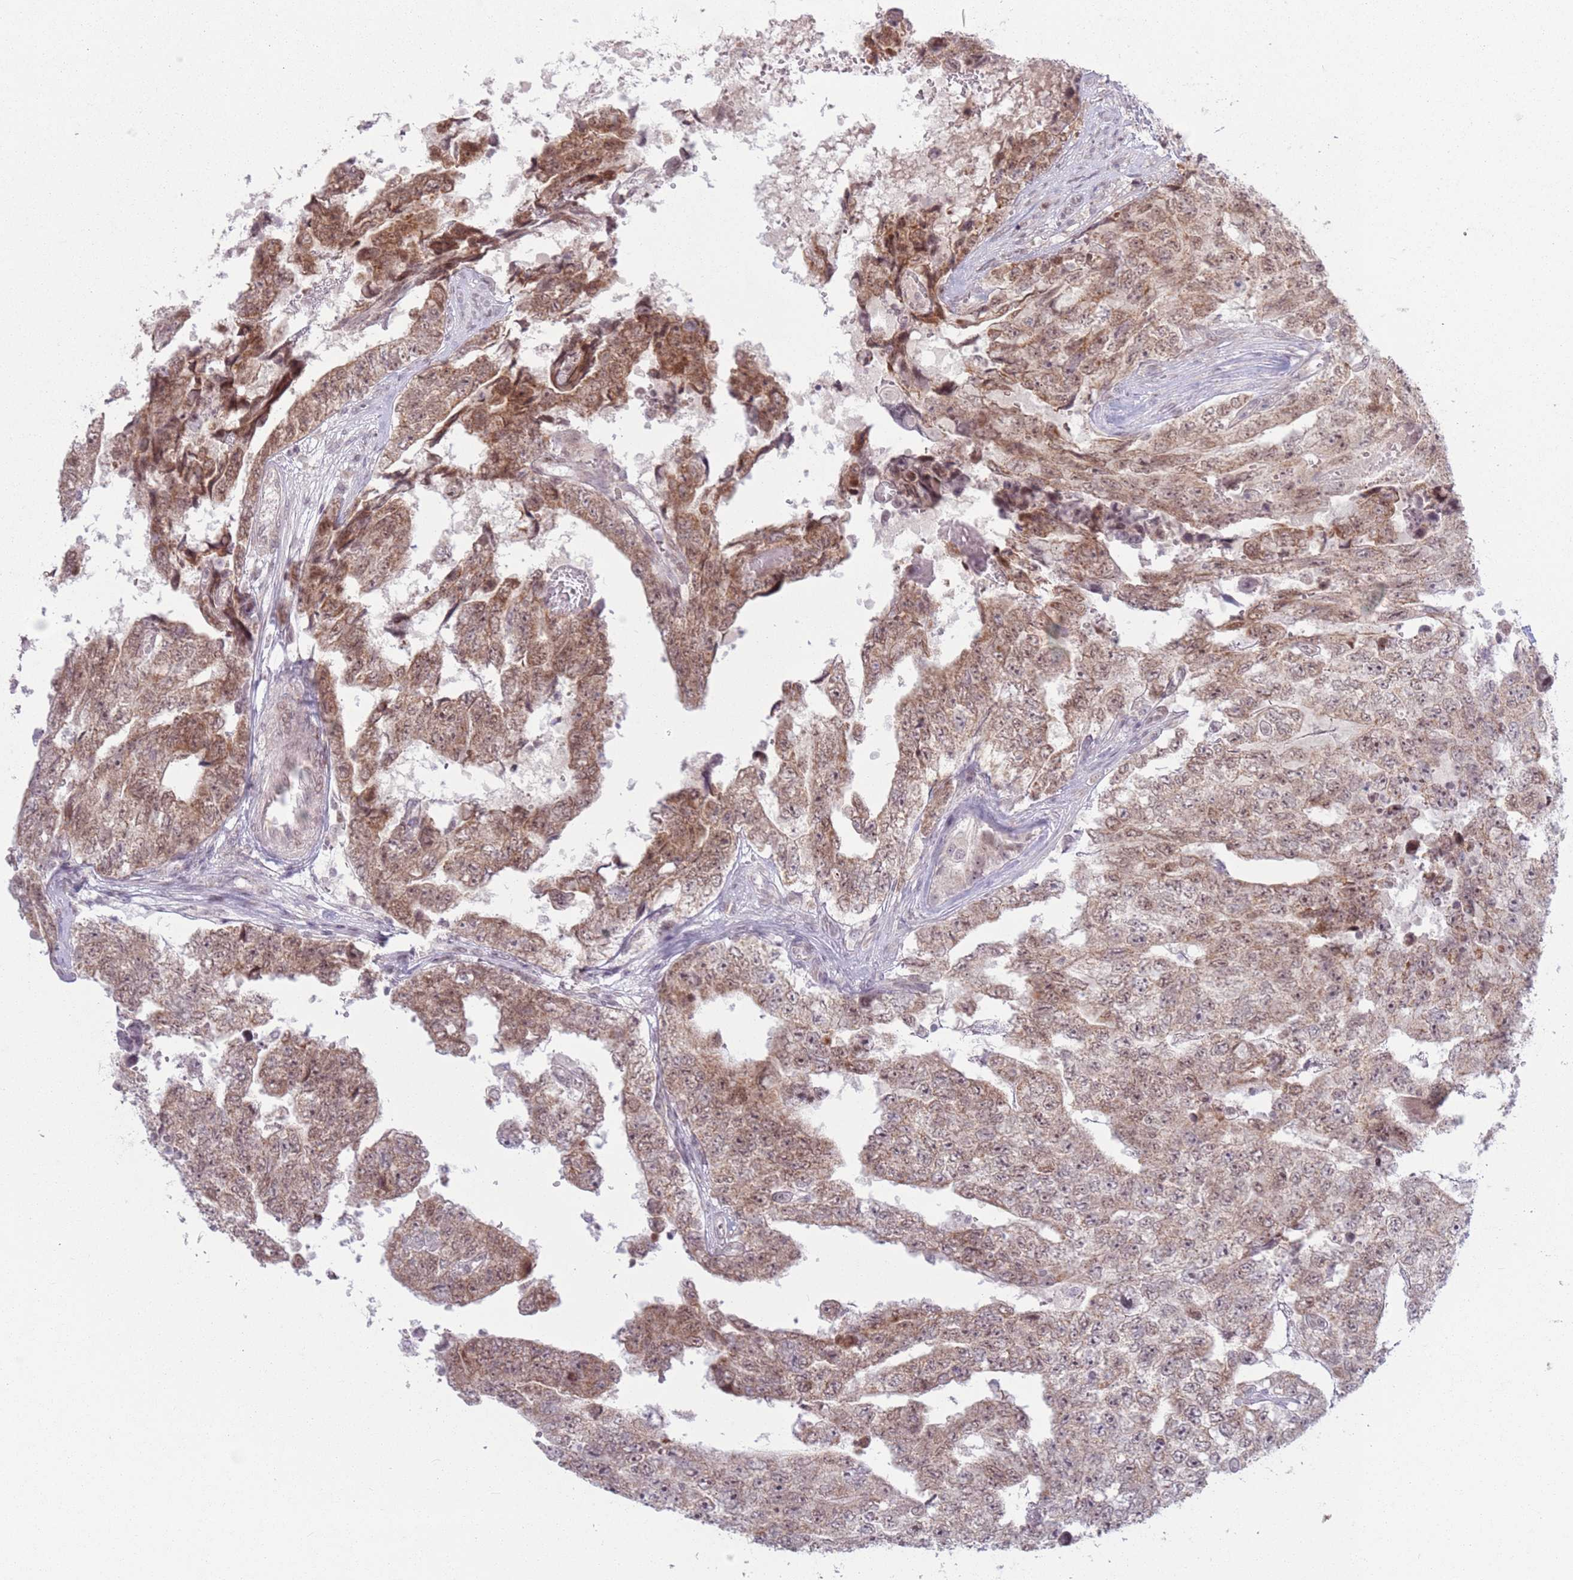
{"staining": {"intensity": "moderate", "quantity": ">75%", "location": "cytoplasmic/membranous,nuclear"}, "tissue": "testis cancer", "cell_type": "Tumor cells", "image_type": "cancer", "snomed": [{"axis": "morphology", "description": "Carcinoma, Embryonal, NOS"}, {"axis": "topography", "description": "Testis"}], "caption": "Tumor cells reveal medium levels of moderate cytoplasmic/membranous and nuclear staining in approximately >75% of cells in testis cancer (embryonal carcinoma).", "gene": "MRPL34", "patient": {"sex": "male", "age": 25}}